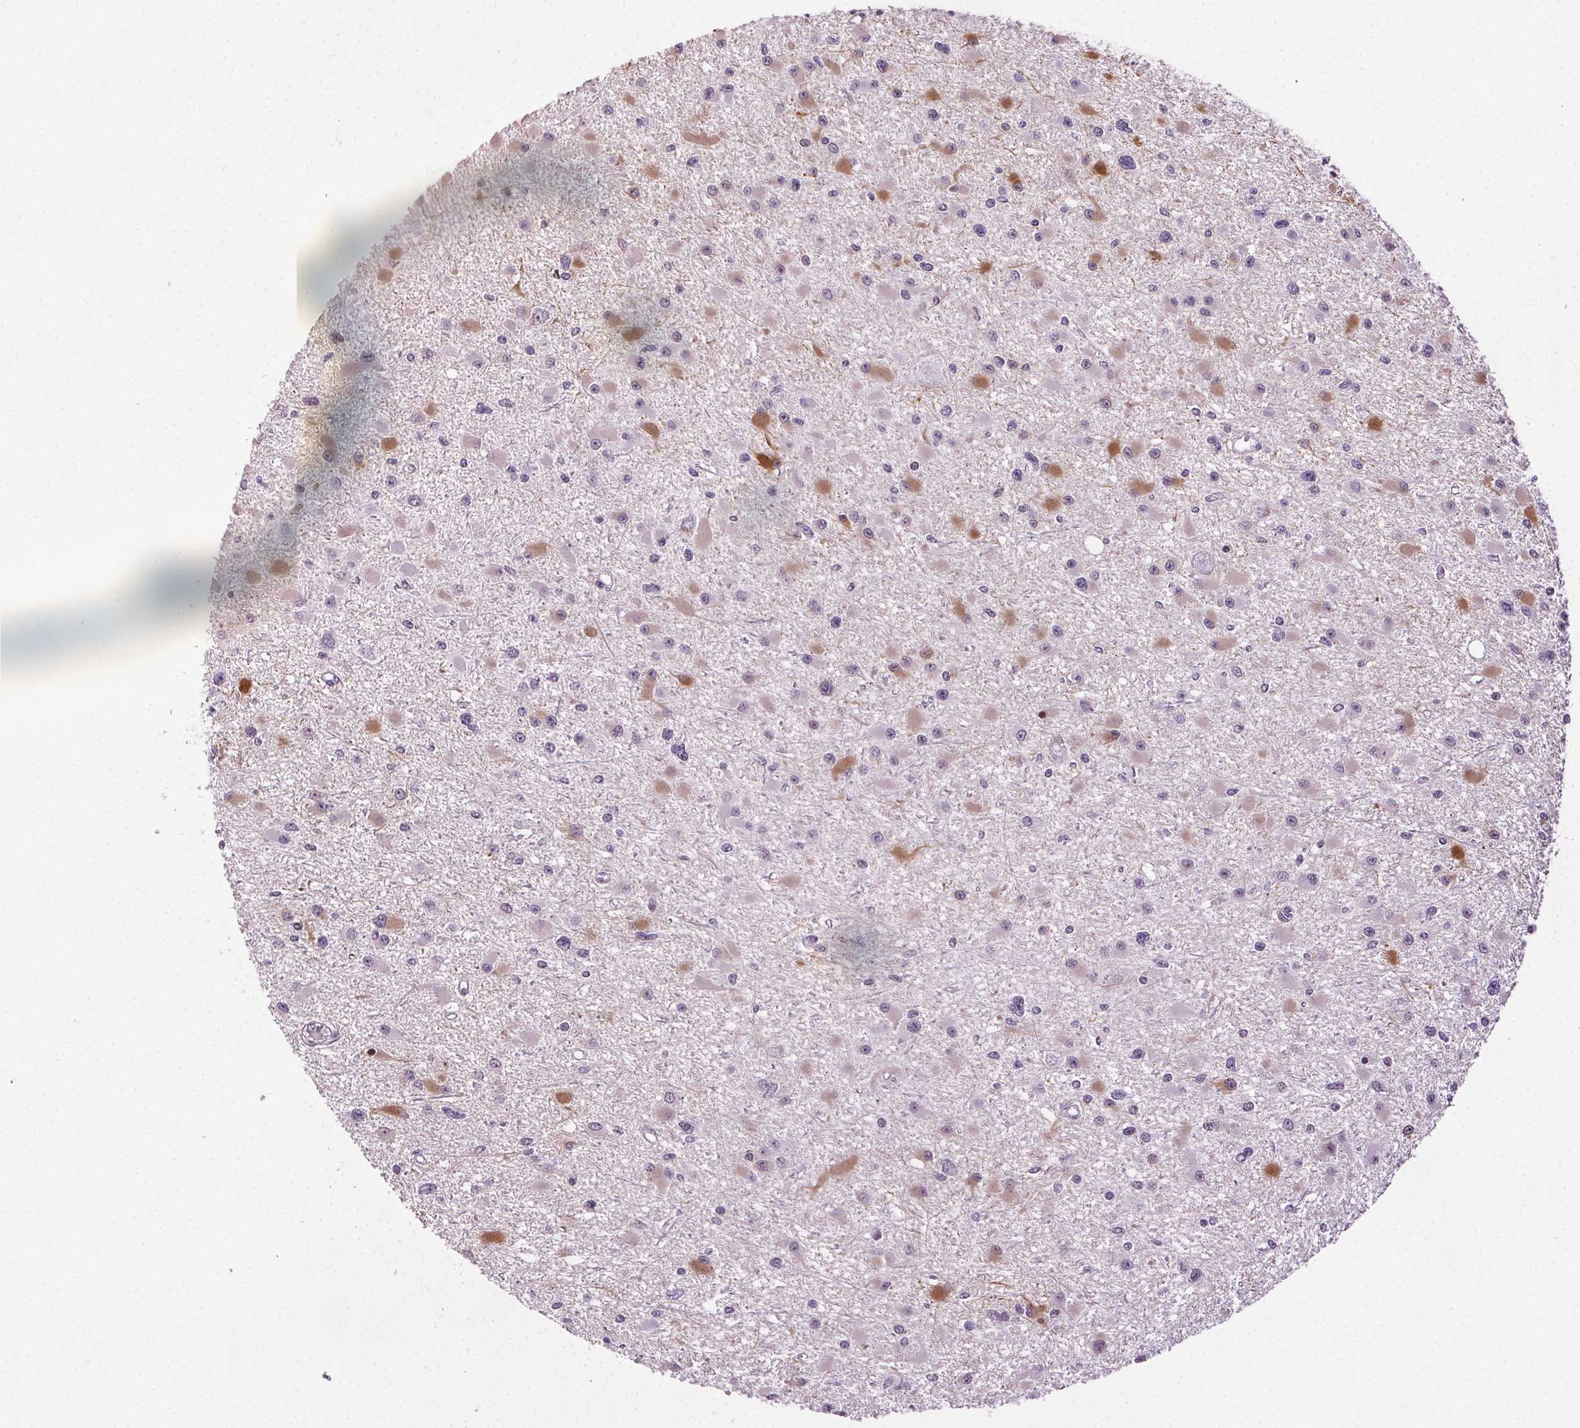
{"staining": {"intensity": "negative", "quantity": "none", "location": "none"}, "tissue": "glioma", "cell_type": "Tumor cells", "image_type": "cancer", "snomed": [{"axis": "morphology", "description": "Glioma, malignant, High grade"}, {"axis": "topography", "description": "Brain"}], "caption": "IHC of human malignant glioma (high-grade) displays no staining in tumor cells.", "gene": "CEBPA", "patient": {"sex": "male", "age": 54}}